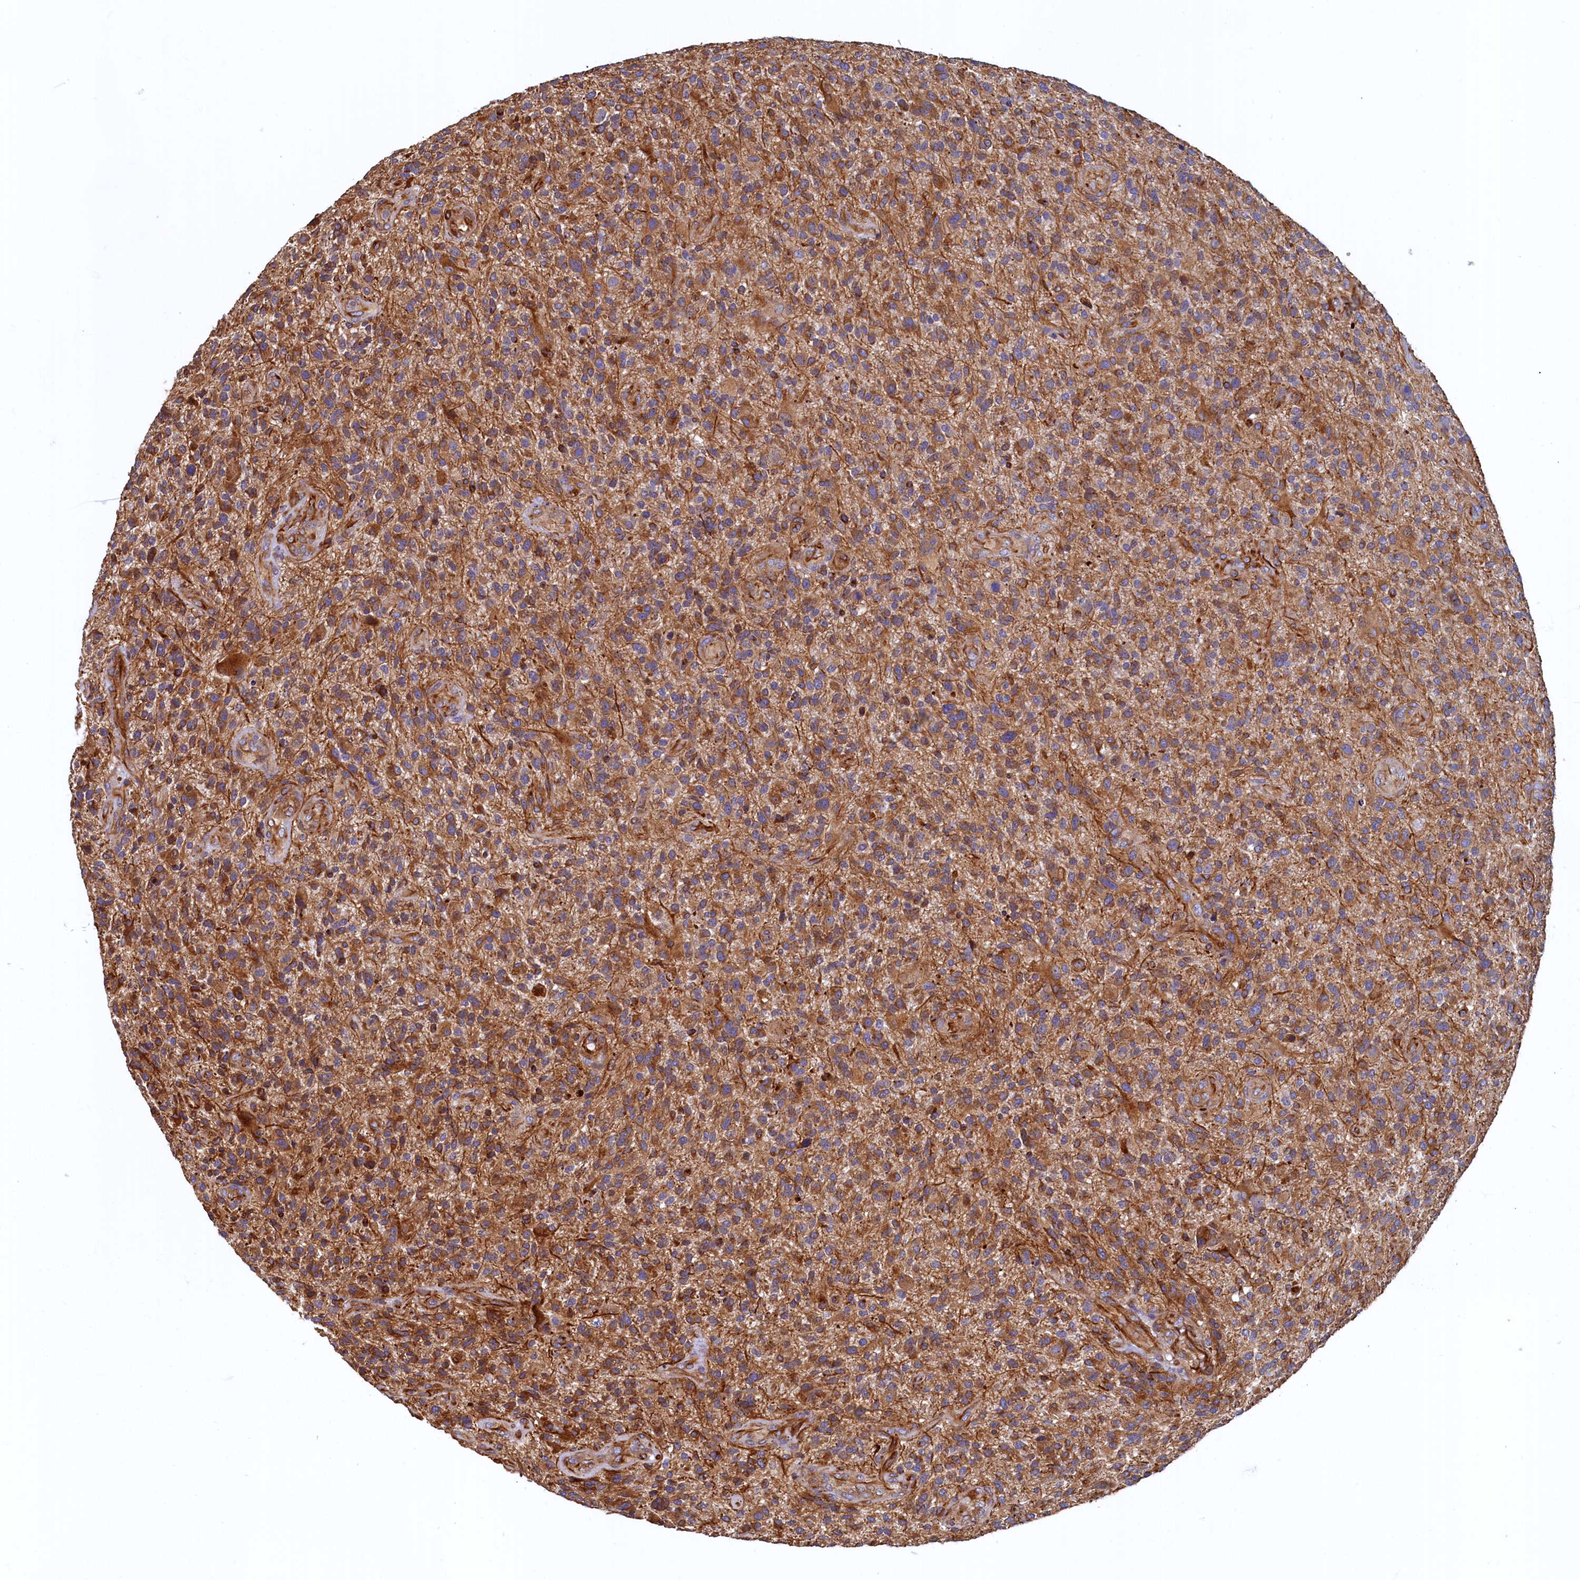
{"staining": {"intensity": "moderate", "quantity": ">75%", "location": "cytoplasmic/membranous"}, "tissue": "glioma", "cell_type": "Tumor cells", "image_type": "cancer", "snomed": [{"axis": "morphology", "description": "Glioma, malignant, High grade"}, {"axis": "topography", "description": "Brain"}], "caption": "Immunohistochemical staining of glioma displays moderate cytoplasmic/membranous protein staining in about >75% of tumor cells. The staining was performed using DAB (3,3'-diaminobenzidine), with brown indicating positive protein expression. Nuclei are stained blue with hematoxylin.", "gene": "LRRC57", "patient": {"sex": "male", "age": 47}}